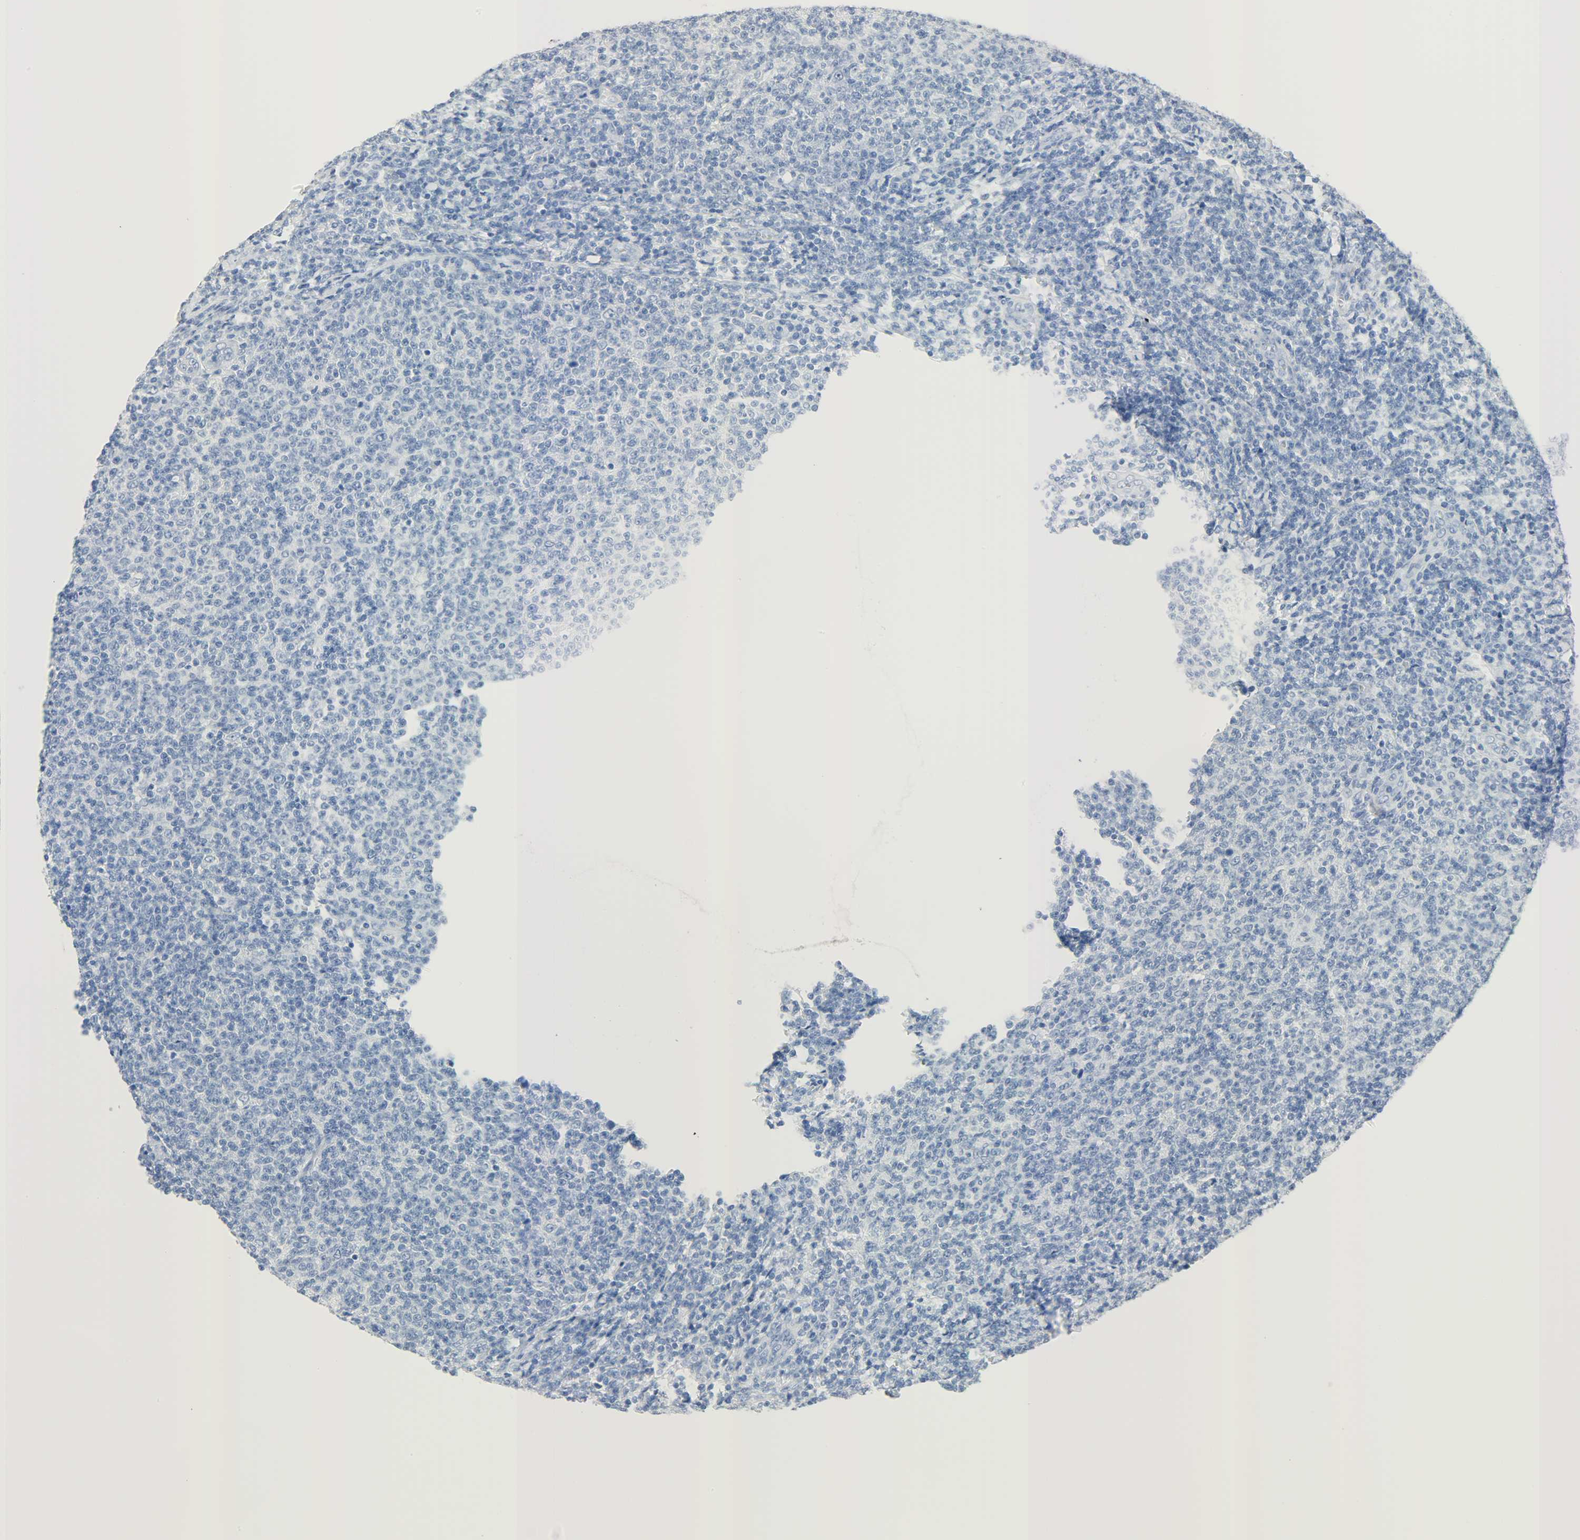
{"staining": {"intensity": "negative", "quantity": "none", "location": "none"}, "tissue": "lymphoma", "cell_type": "Tumor cells", "image_type": "cancer", "snomed": [{"axis": "morphology", "description": "Malignant lymphoma, non-Hodgkin's type, Low grade"}, {"axis": "topography", "description": "Lymph node"}], "caption": "This is an immunohistochemistry (IHC) photomicrograph of low-grade malignant lymphoma, non-Hodgkin's type. There is no staining in tumor cells.", "gene": "CA3", "patient": {"sex": "male", "age": 66}}